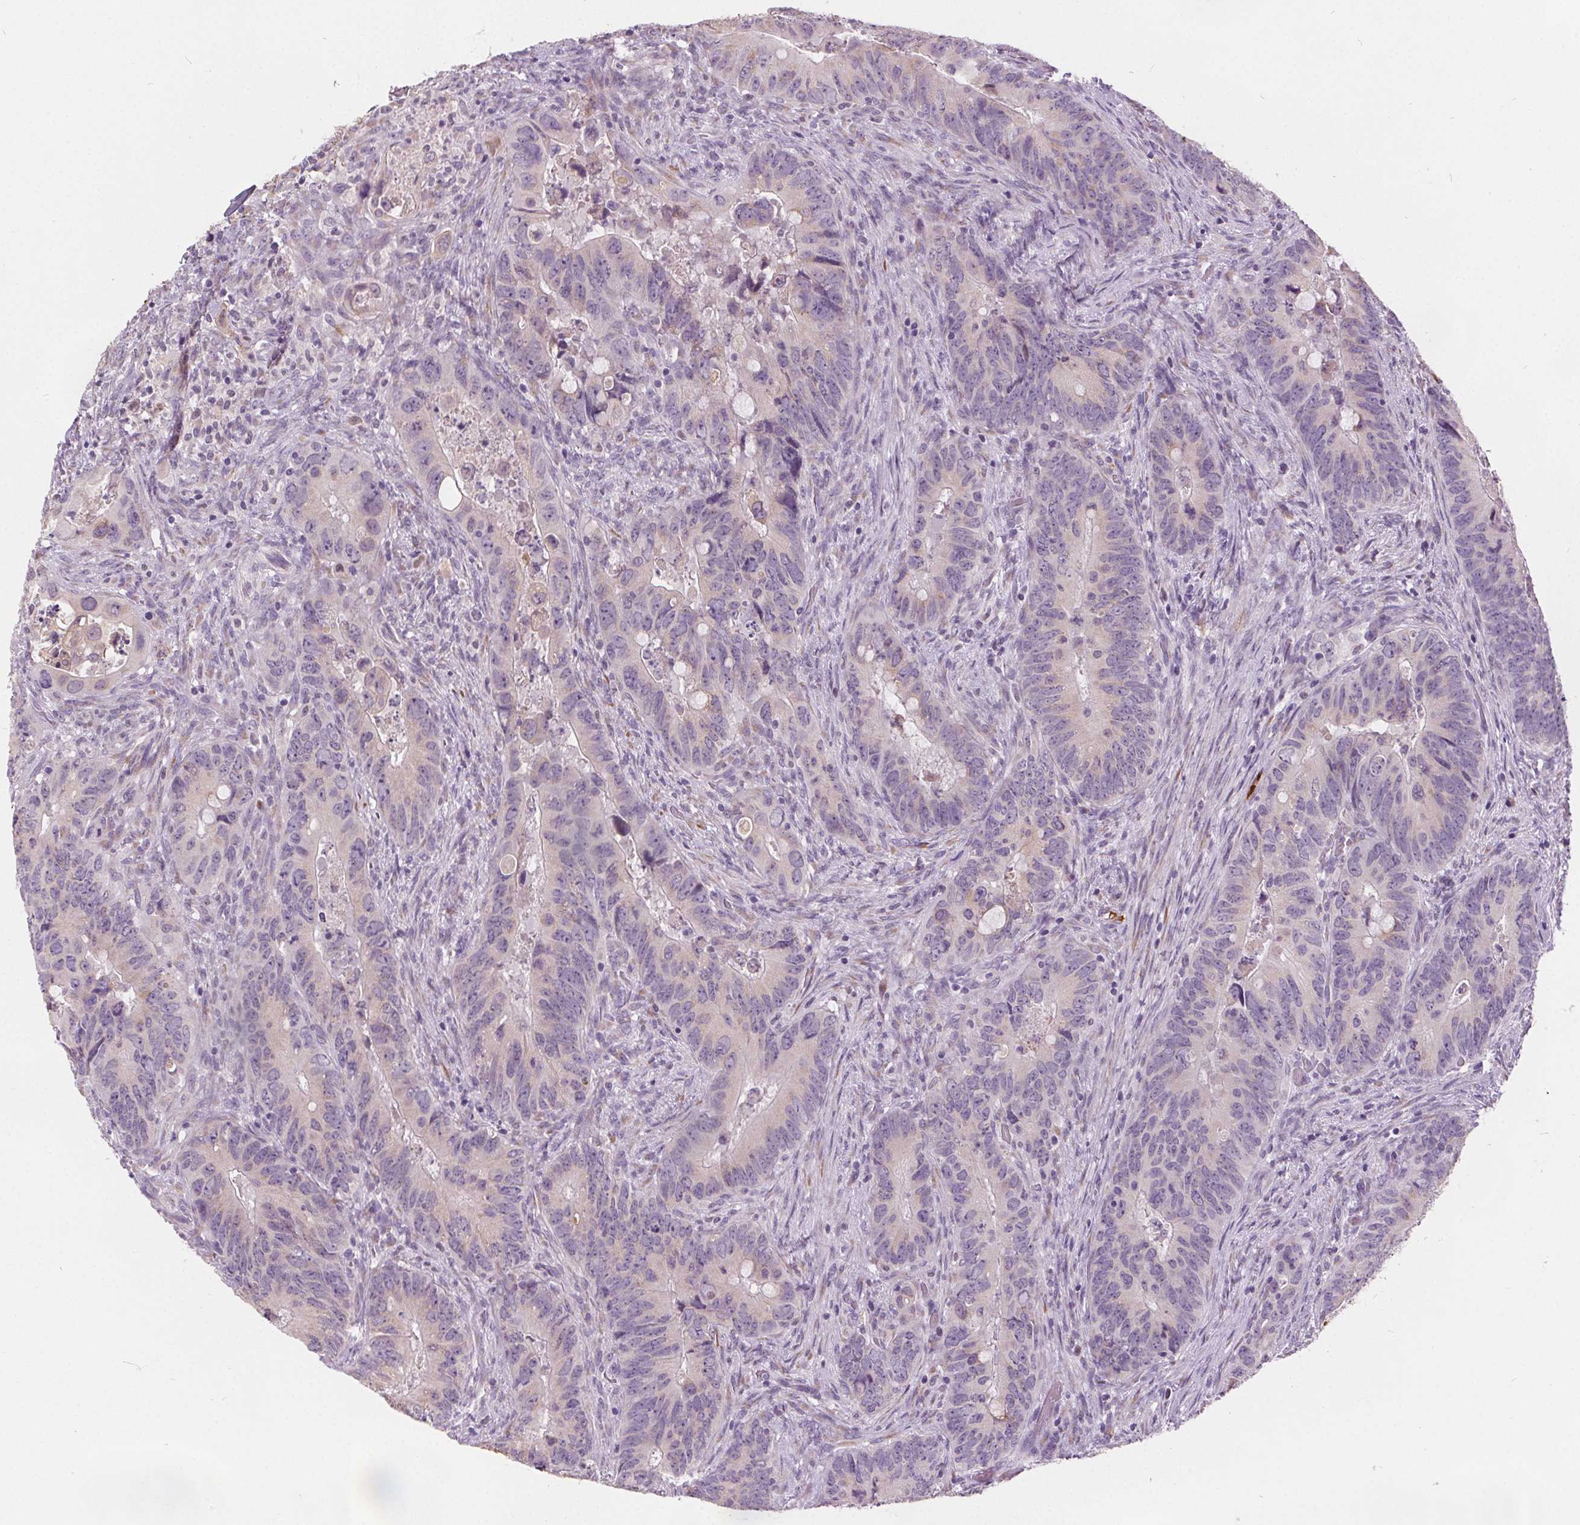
{"staining": {"intensity": "negative", "quantity": "none", "location": "none"}, "tissue": "colorectal cancer", "cell_type": "Tumor cells", "image_type": "cancer", "snomed": [{"axis": "morphology", "description": "Adenocarcinoma, NOS"}, {"axis": "topography", "description": "Rectum"}], "caption": "Photomicrograph shows no protein staining in tumor cells of colorectal cancer (adenocarcinoma) tissue.", "gene": "ACOX2", "patient": {"sex": "male", "age": 78}}